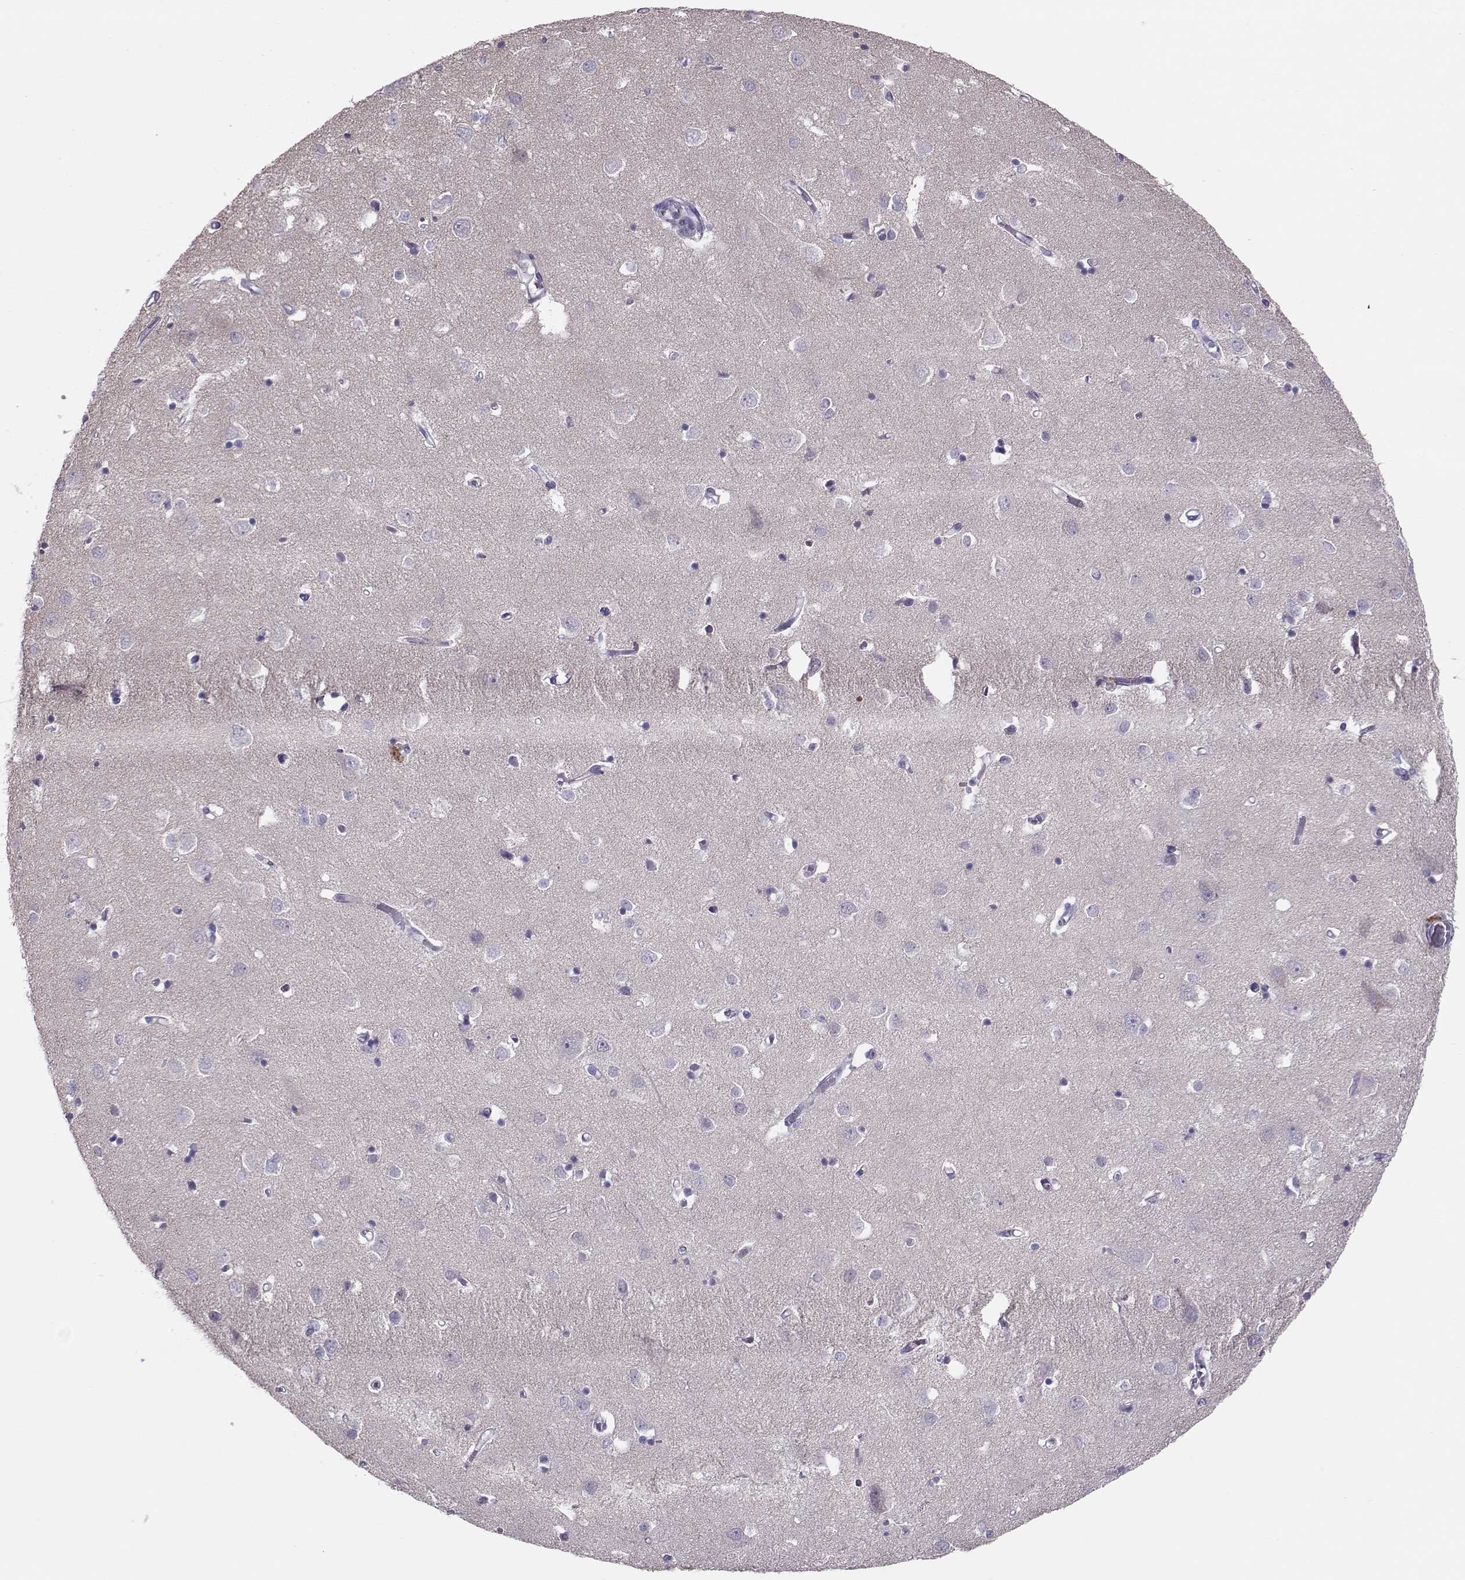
{"staining": {"intensity": "negative", "quantity": "none", "location": "none"}, "tissue": "cerebral cortex", "cell_type": "Endothelial cells", "image_type": "normal", "snomed": [{"axis": "morphology", "description": "Normal tissue, NOS"}, {"axis": "topography", "description": "Cerebral cortex"}], "caption": "Endothelial cells show no significant positivity in benign cerebral cortex.", "gene": "DNAAF1", "patient": {"sex": "male", "age": 70}}